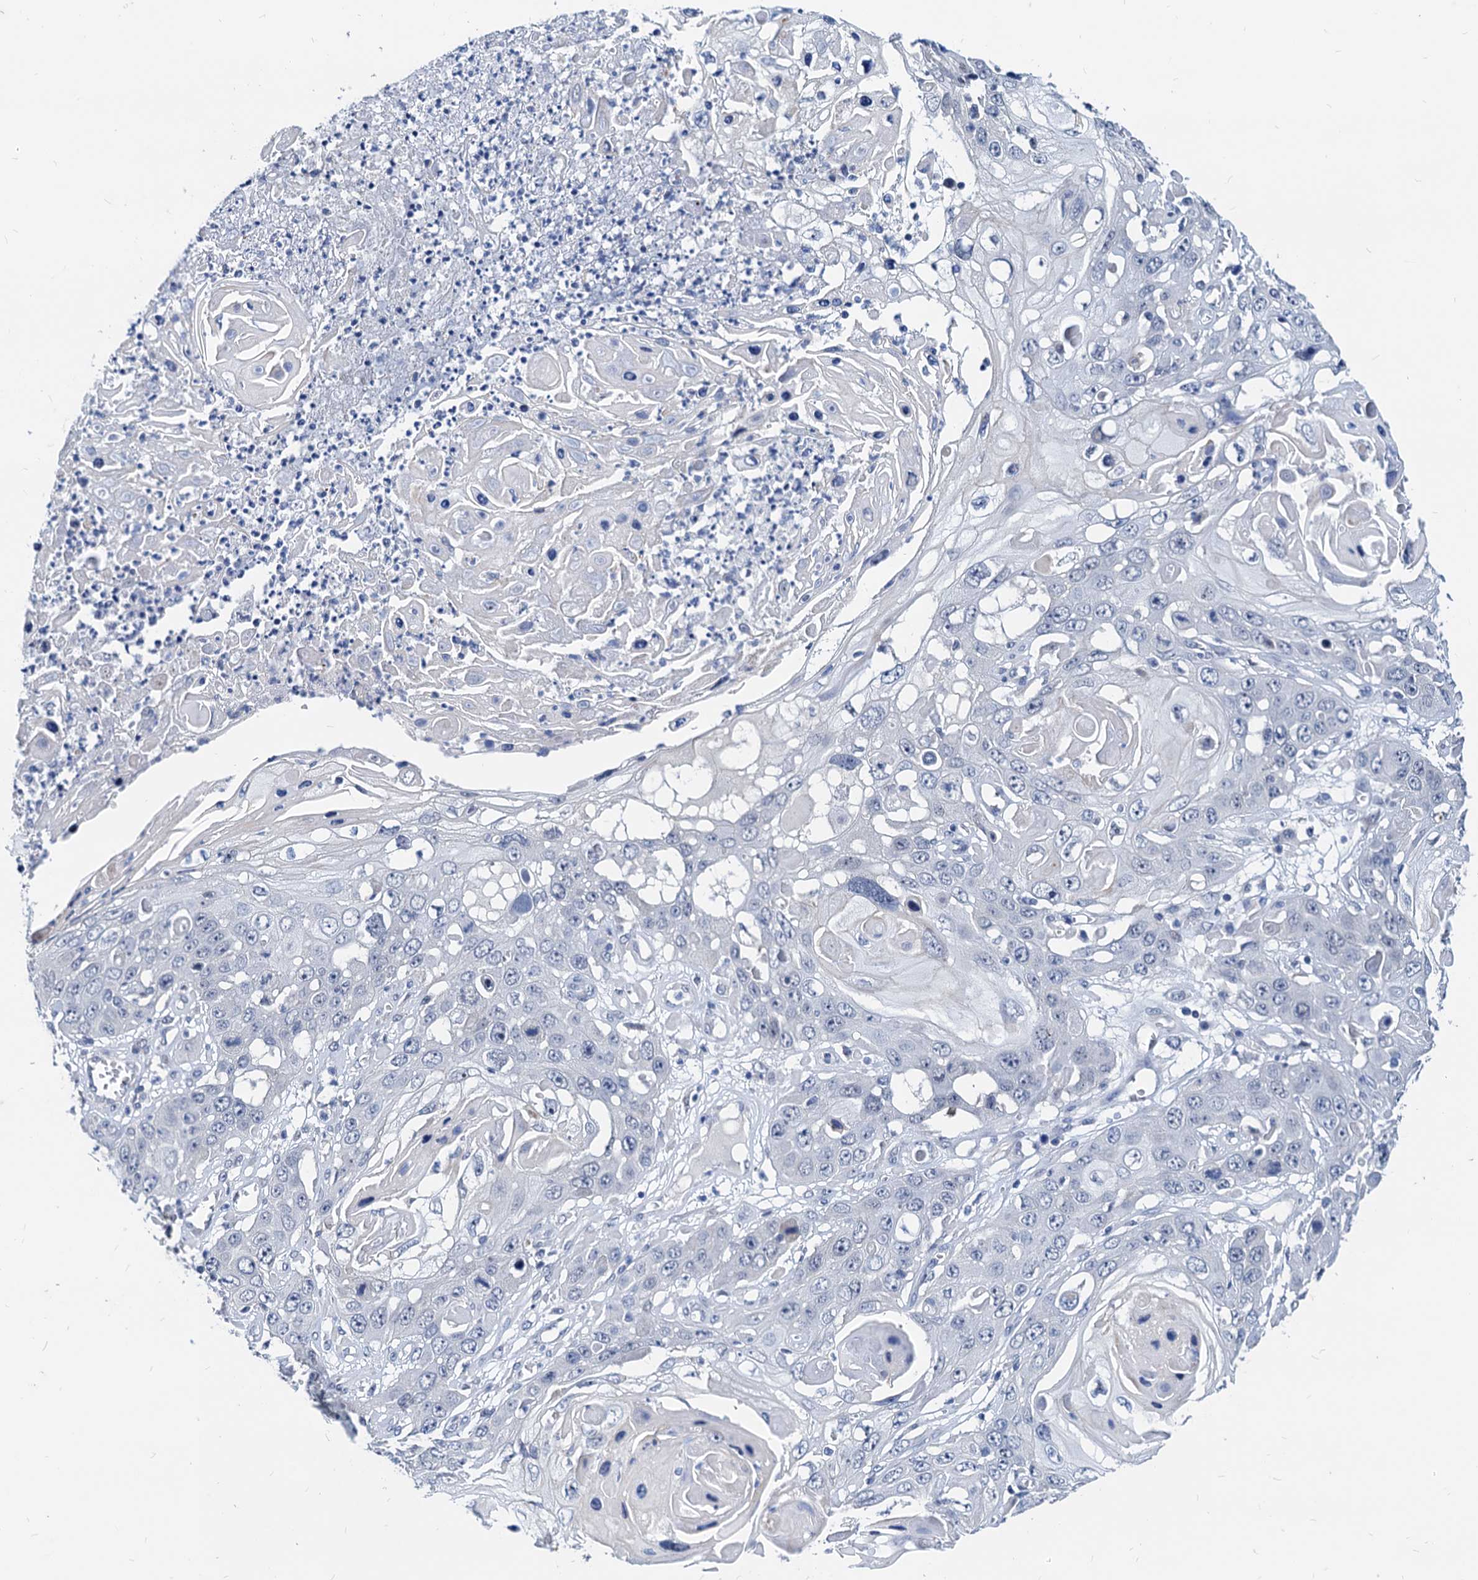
{"staining": {"intensity": "negative", "quantity": "none", "location": "none"}, "tissue": "skin cancer", "cell_type": "Tumor cells", "image_type": "cancer", "snomed": [{"axis": "morphology", "description": "Squamous cell carcinoma, NOS"}, {"axis": "topography", "description": "Skin"}], "caption": "High power microscopy histopathology image of an immunohistochemistry histopathology image of squamous cell carcinoma (skin), revealing no significant expression in tumor cells. (DAB (3,3'-diaminobenzidine) IHC, high magnification).", "gene": "HSF2", "patient": {"sex": "male", "age": 55}}